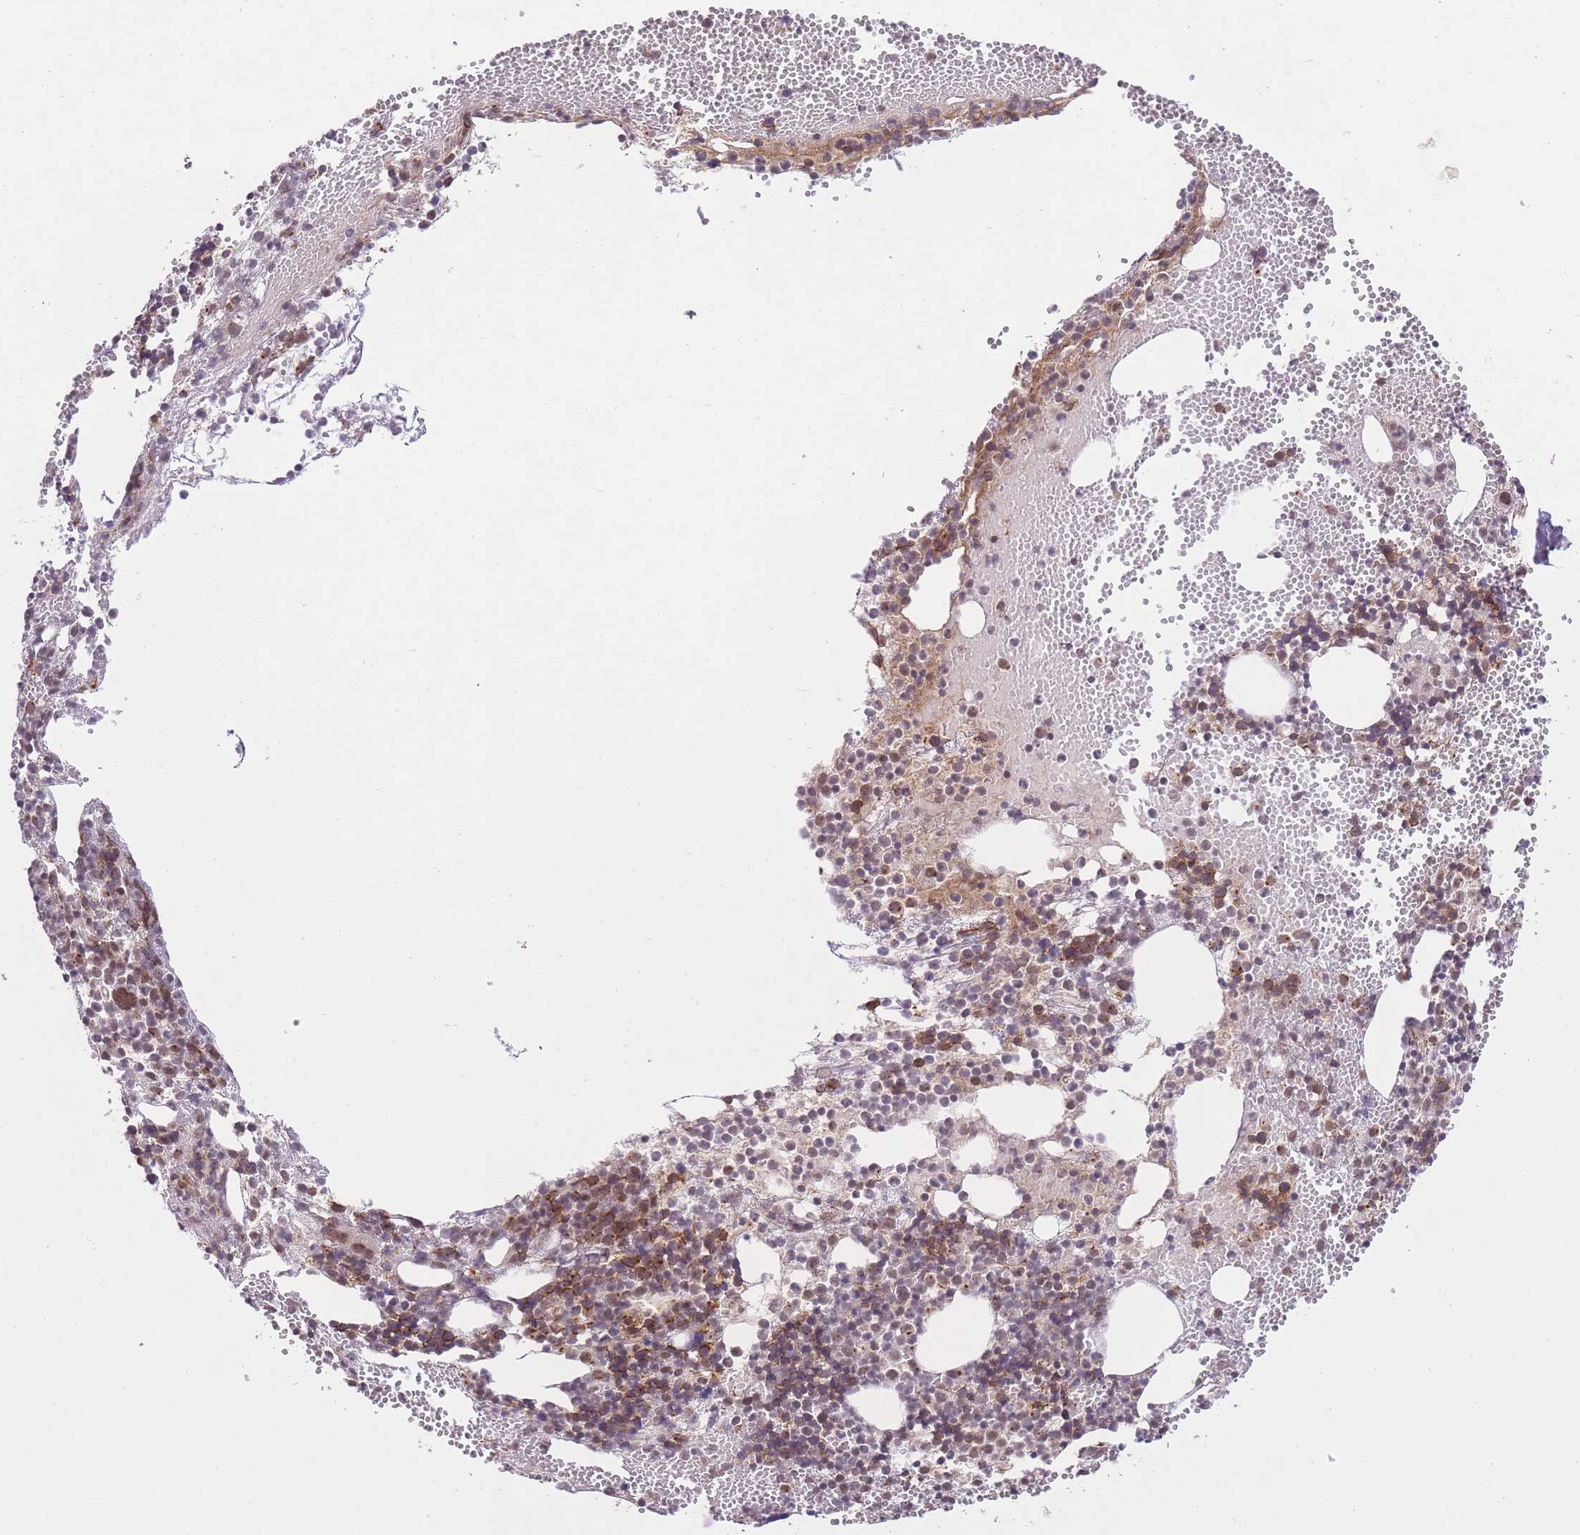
{"staining": {"intensity": "moderate", "quantity": "25%-75%", "location": "cytoplasmic/membranous,nuclear"}, "tissue": "bone marrow", "cell_type": "Hematopoietic cells", "image_type": "normal", "snomed": [{"axis": "morphology", "description": "Normal tissue, NOS"}, {"axis": "topography", "description": "Bone marrow"}], "caption": "The photomicrograph exhibits immunohistochemical staining of benign bone marrow. There is moderate cytoplasmic/membranous,nuclear expression is seen in about 25%-75% of hematopoietic cells.", "gene": "TMED3", "patient": {"sex": "female", "age": 77}}